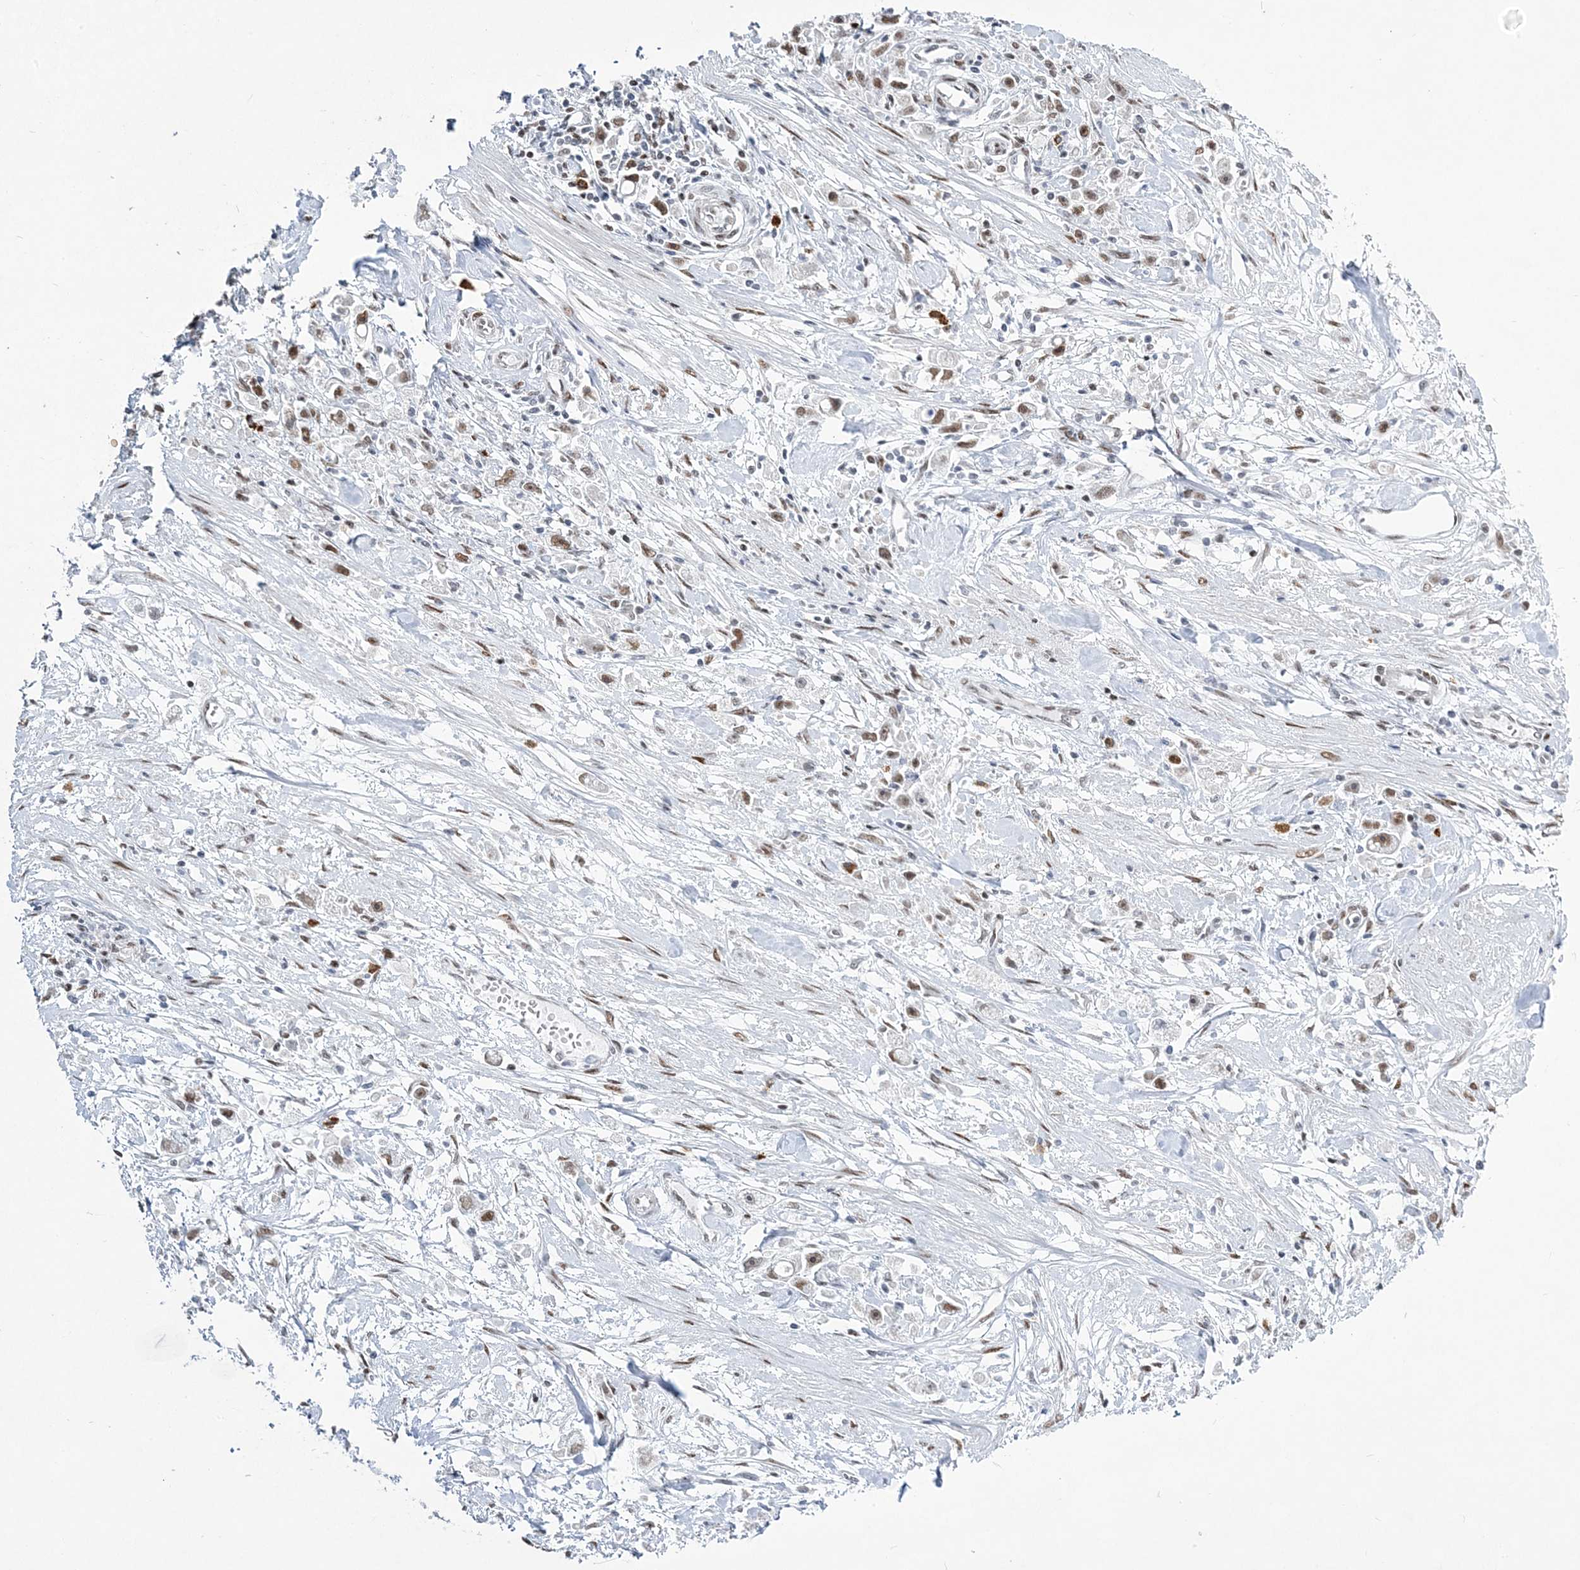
{"staining": {"intensity": "moderate", "quantity": ">75%", "location": "nuclear"}, "tissue": "stomach cancer", "cell_type": "Tumor cells", "image_type": "cancer", "snomed": [{"axis": "morphology", "description": "Adenocarcinoma, NOS"}, {"axis": "topography", "description": "Stomach"}], "caption": "Protein expression analysis of human stomach cancer (adenocarcinoma) reveals moderate nuclear expression in approximately >75% of tumor cells.", "gene": "ZBTB7A", "patient": {"sex": "female", "age": 59}}